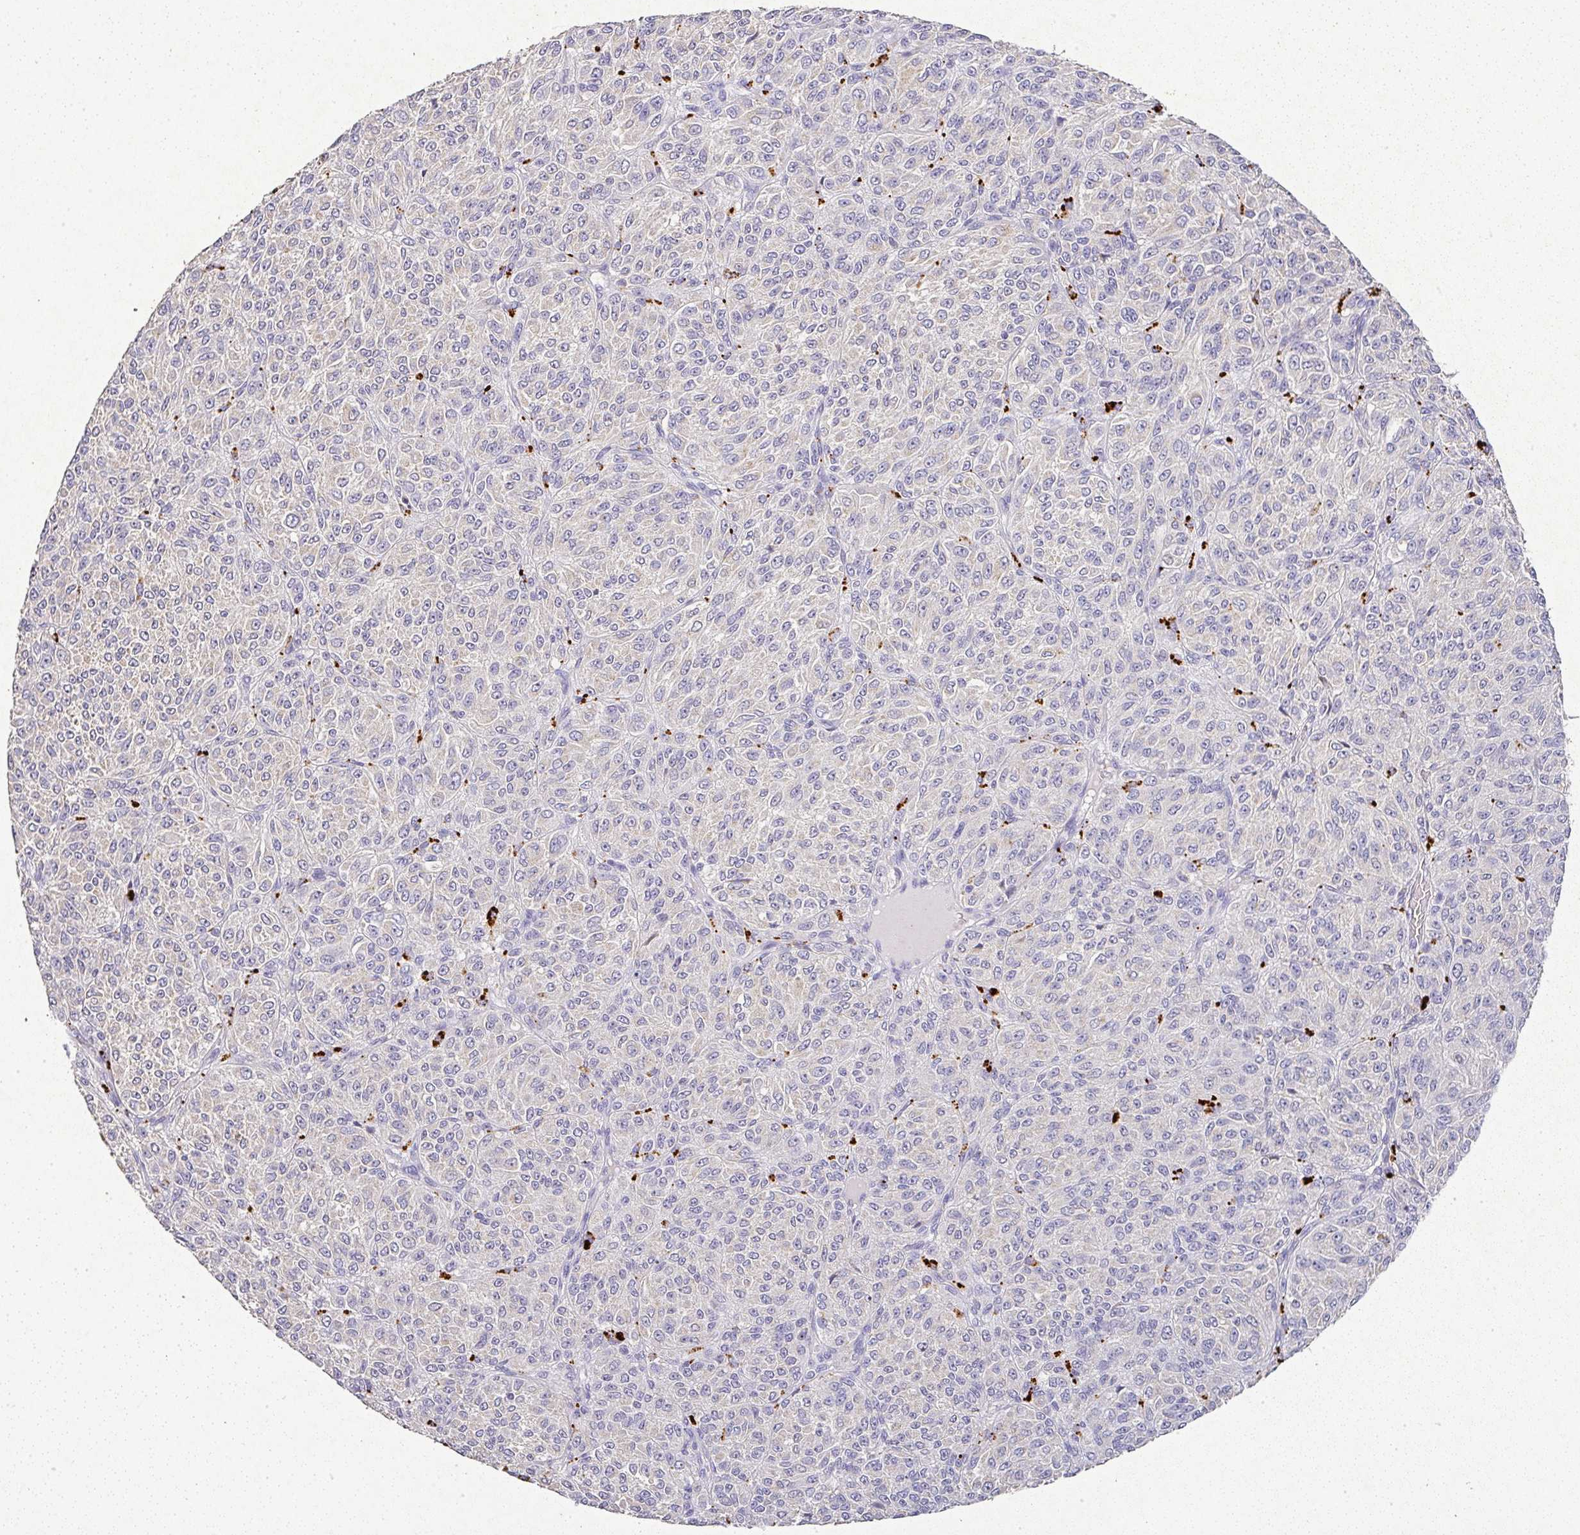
{"staining": {"intensity": "negative", "quantity": "none", "location": "none"}, "tissue": "melanoma", "cell_type": "Tumor cells", "image_type": "cancer", "snomed": [{"axis": "morphology", "description": "Malignant melanoma, Metastatic site"}, {"axis": "topography", "description": "Brain"}], "caption": "Melanoma was stained to show a protein in brown. There is no significant positivity in tumor cells. (Stains: DAB immunohistochemistry with hematoxylin counter stain, Microscopy: brightfield microscopy at high magnification).", "gene": "RPS2", "patient": {"sex": "female", "age": 56}}